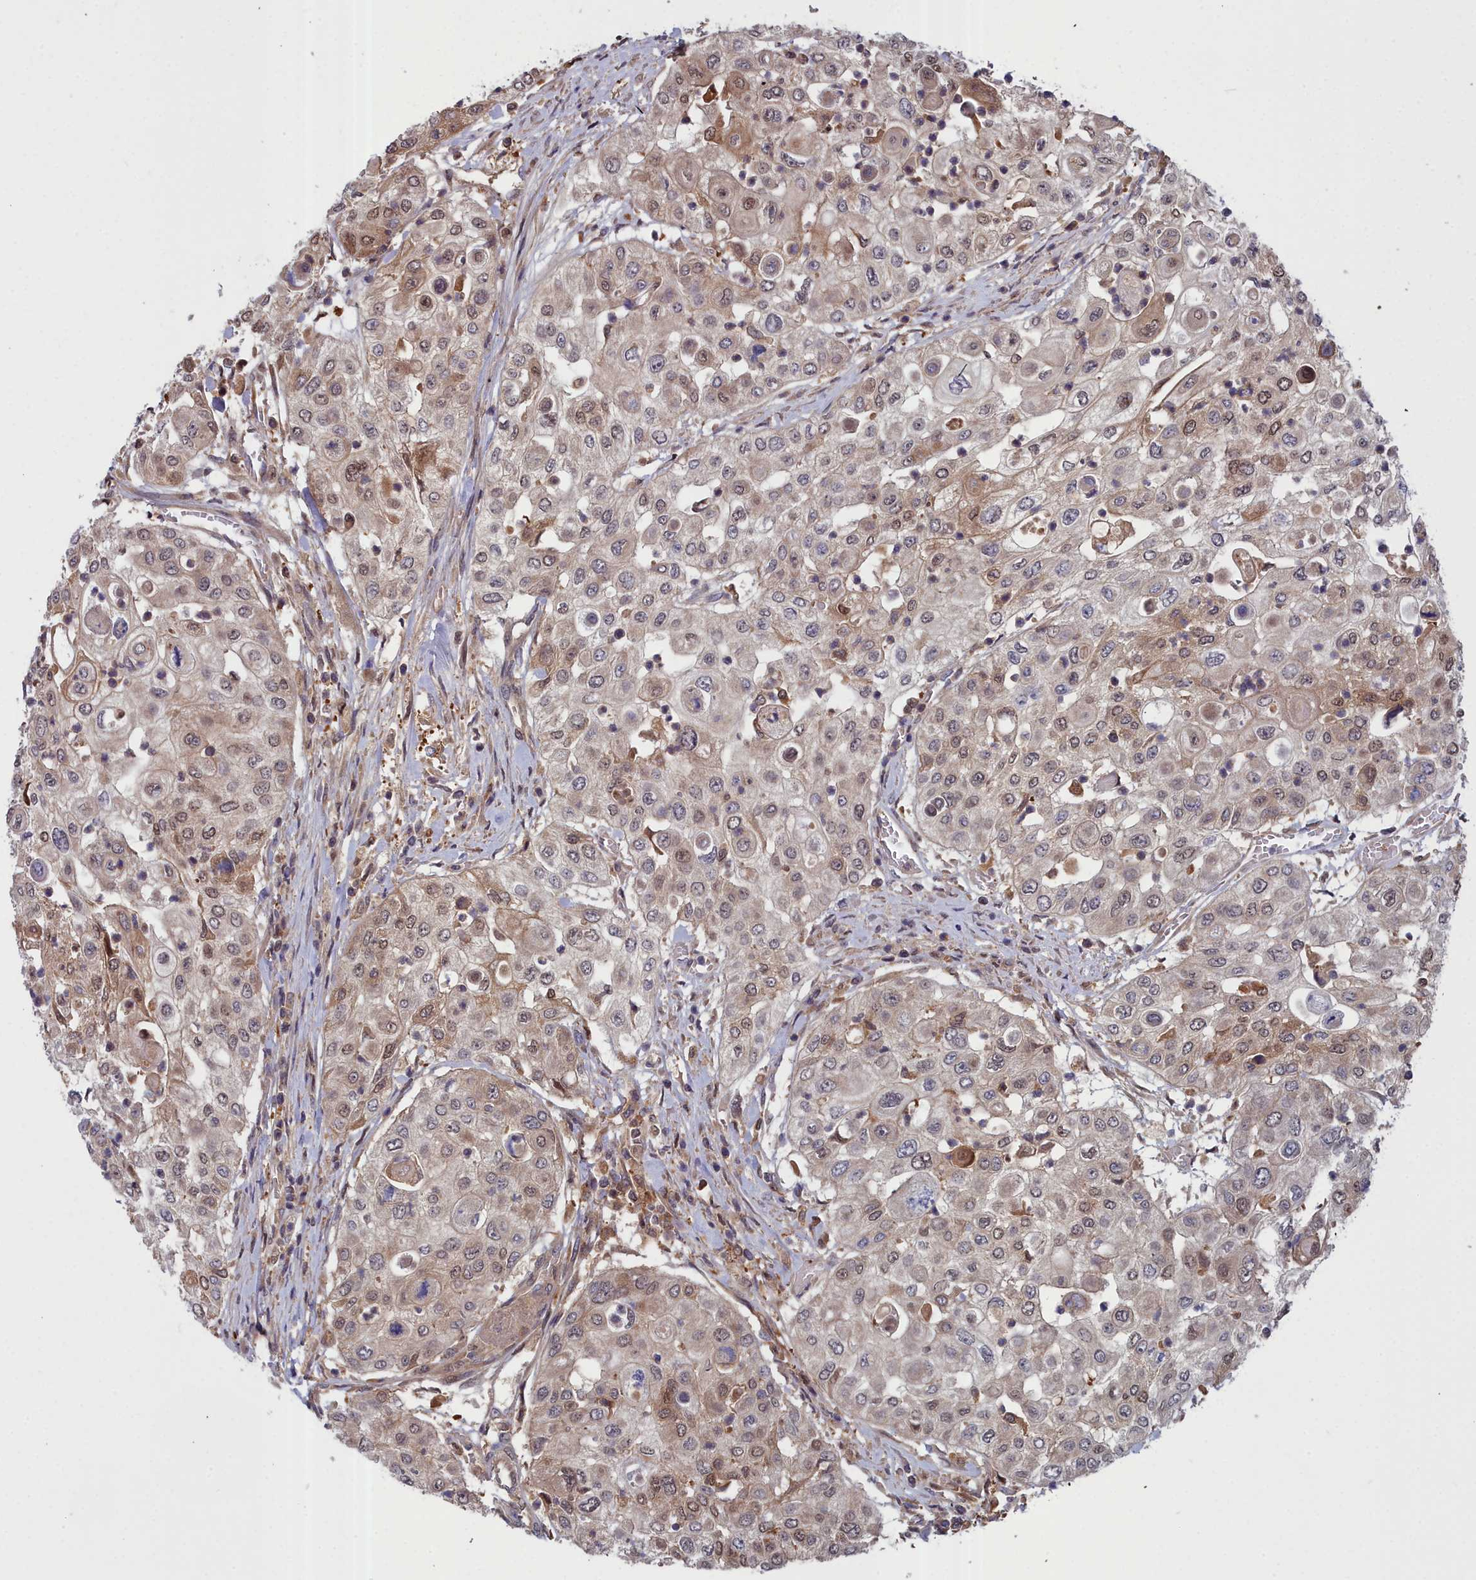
{"staining": {"intensity": "weak", "quantity": ">75%", "location": "cytoplasmic/membranous"}, "tissue": "urothelial cancer", "cell_type": "Tumor cells", "image_type": "cancer", "snomed": [{"axis": "morphology", "description": "Urothelial carcinoma, High grade"}, {"axis": "topography", "description": "Urinary bladder"}], "caption": "Weak cytoplasmic/membranous protein staining is identified in about >75% of tumor cells in urothelial cancer.", "gene": "GFRA2", "patient": {"sex": "female", "age": 79}}